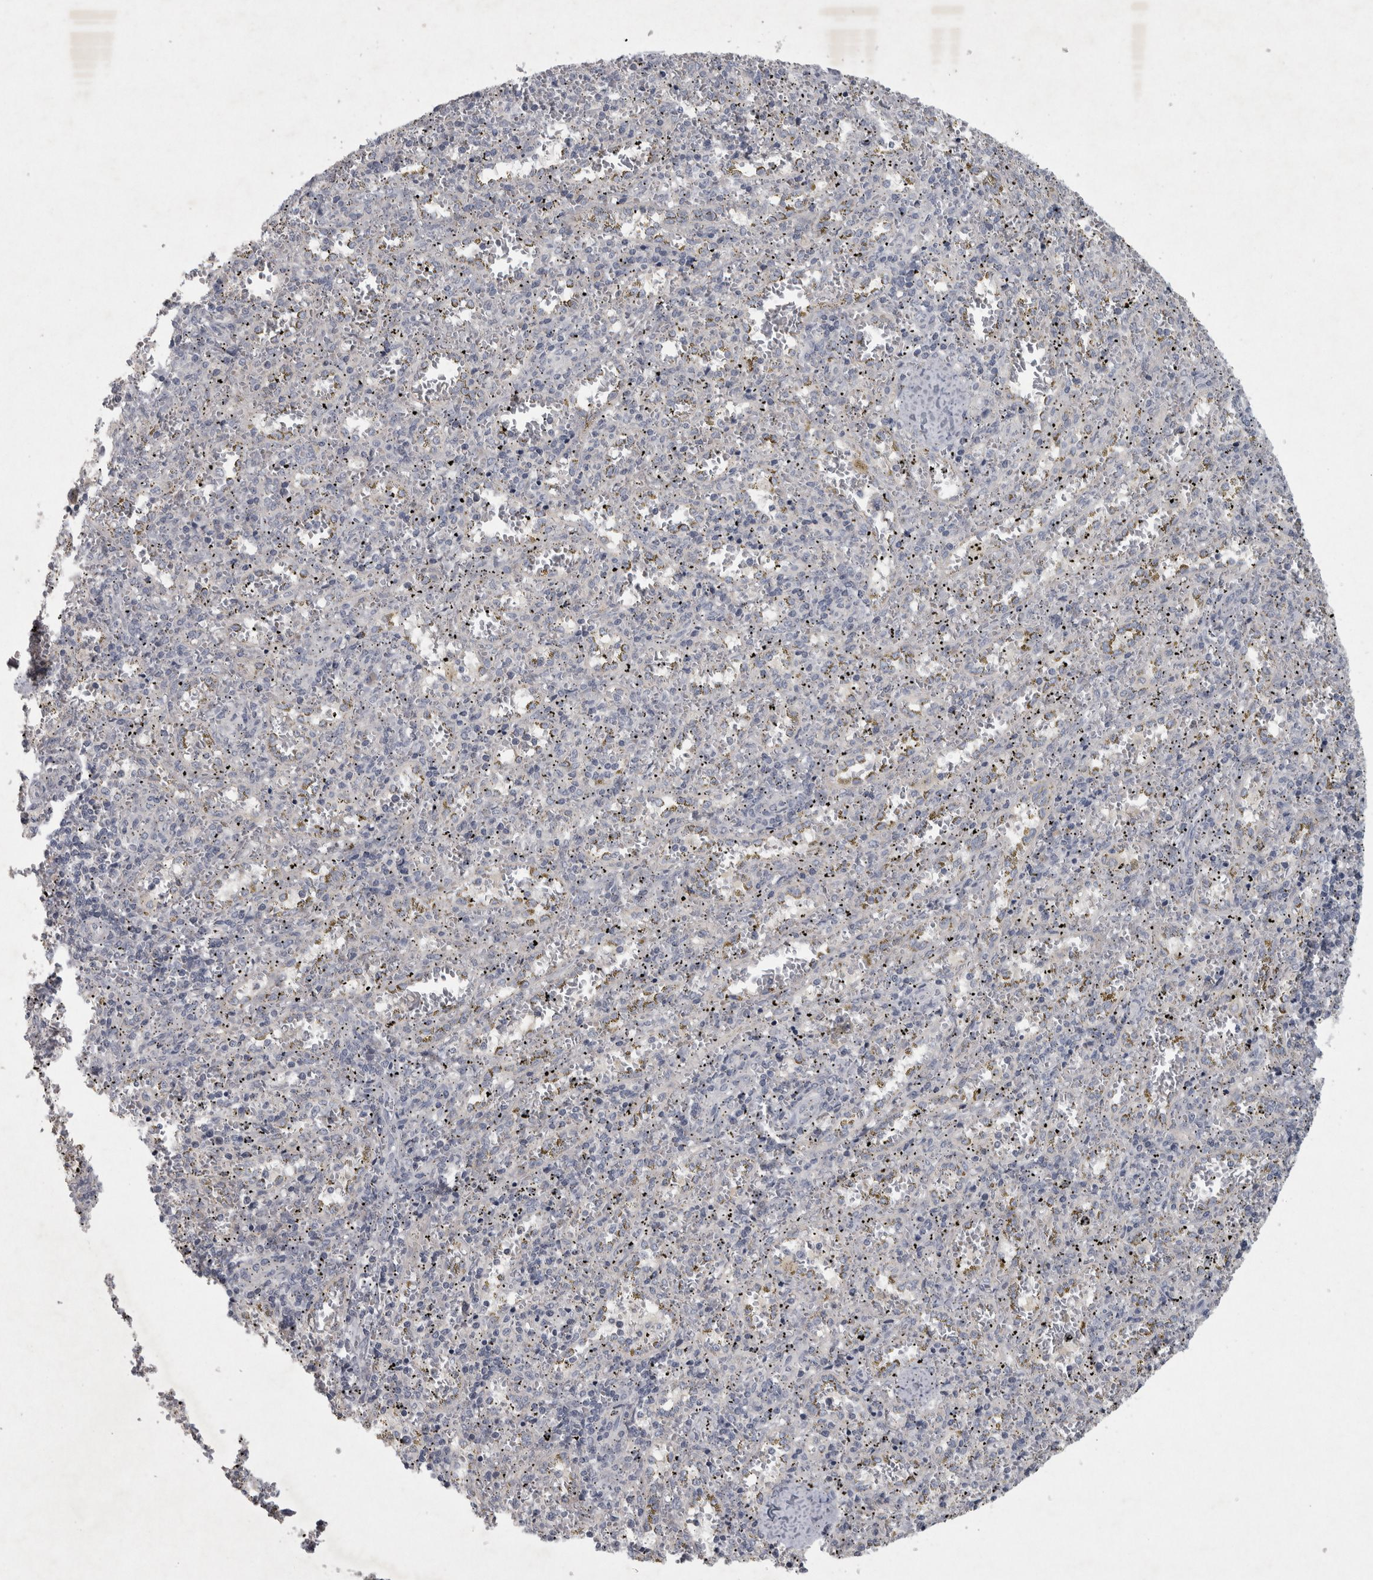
{"staining": {"intensity": "negative", "quantity": "none", "location": "none"}, "tissue": "spleen", "cell_type": "Cells in red pulp", "image_type": "normal", "snomed": [{"axis": "morphology", "description": "Normal tissue, NOS"}, {"axis": "topography", "description": "Spleen"}], "caption": "The micrograph reveals no significant positivity in cells in red pulp of spleen. Brightfield microscopy of immunohistochemistry stained with DAB (brown) and hematoxylin (blue), captured at high magnification.", "gene": "ENPP7", "patient": {"sex": "male", "age": 11}}